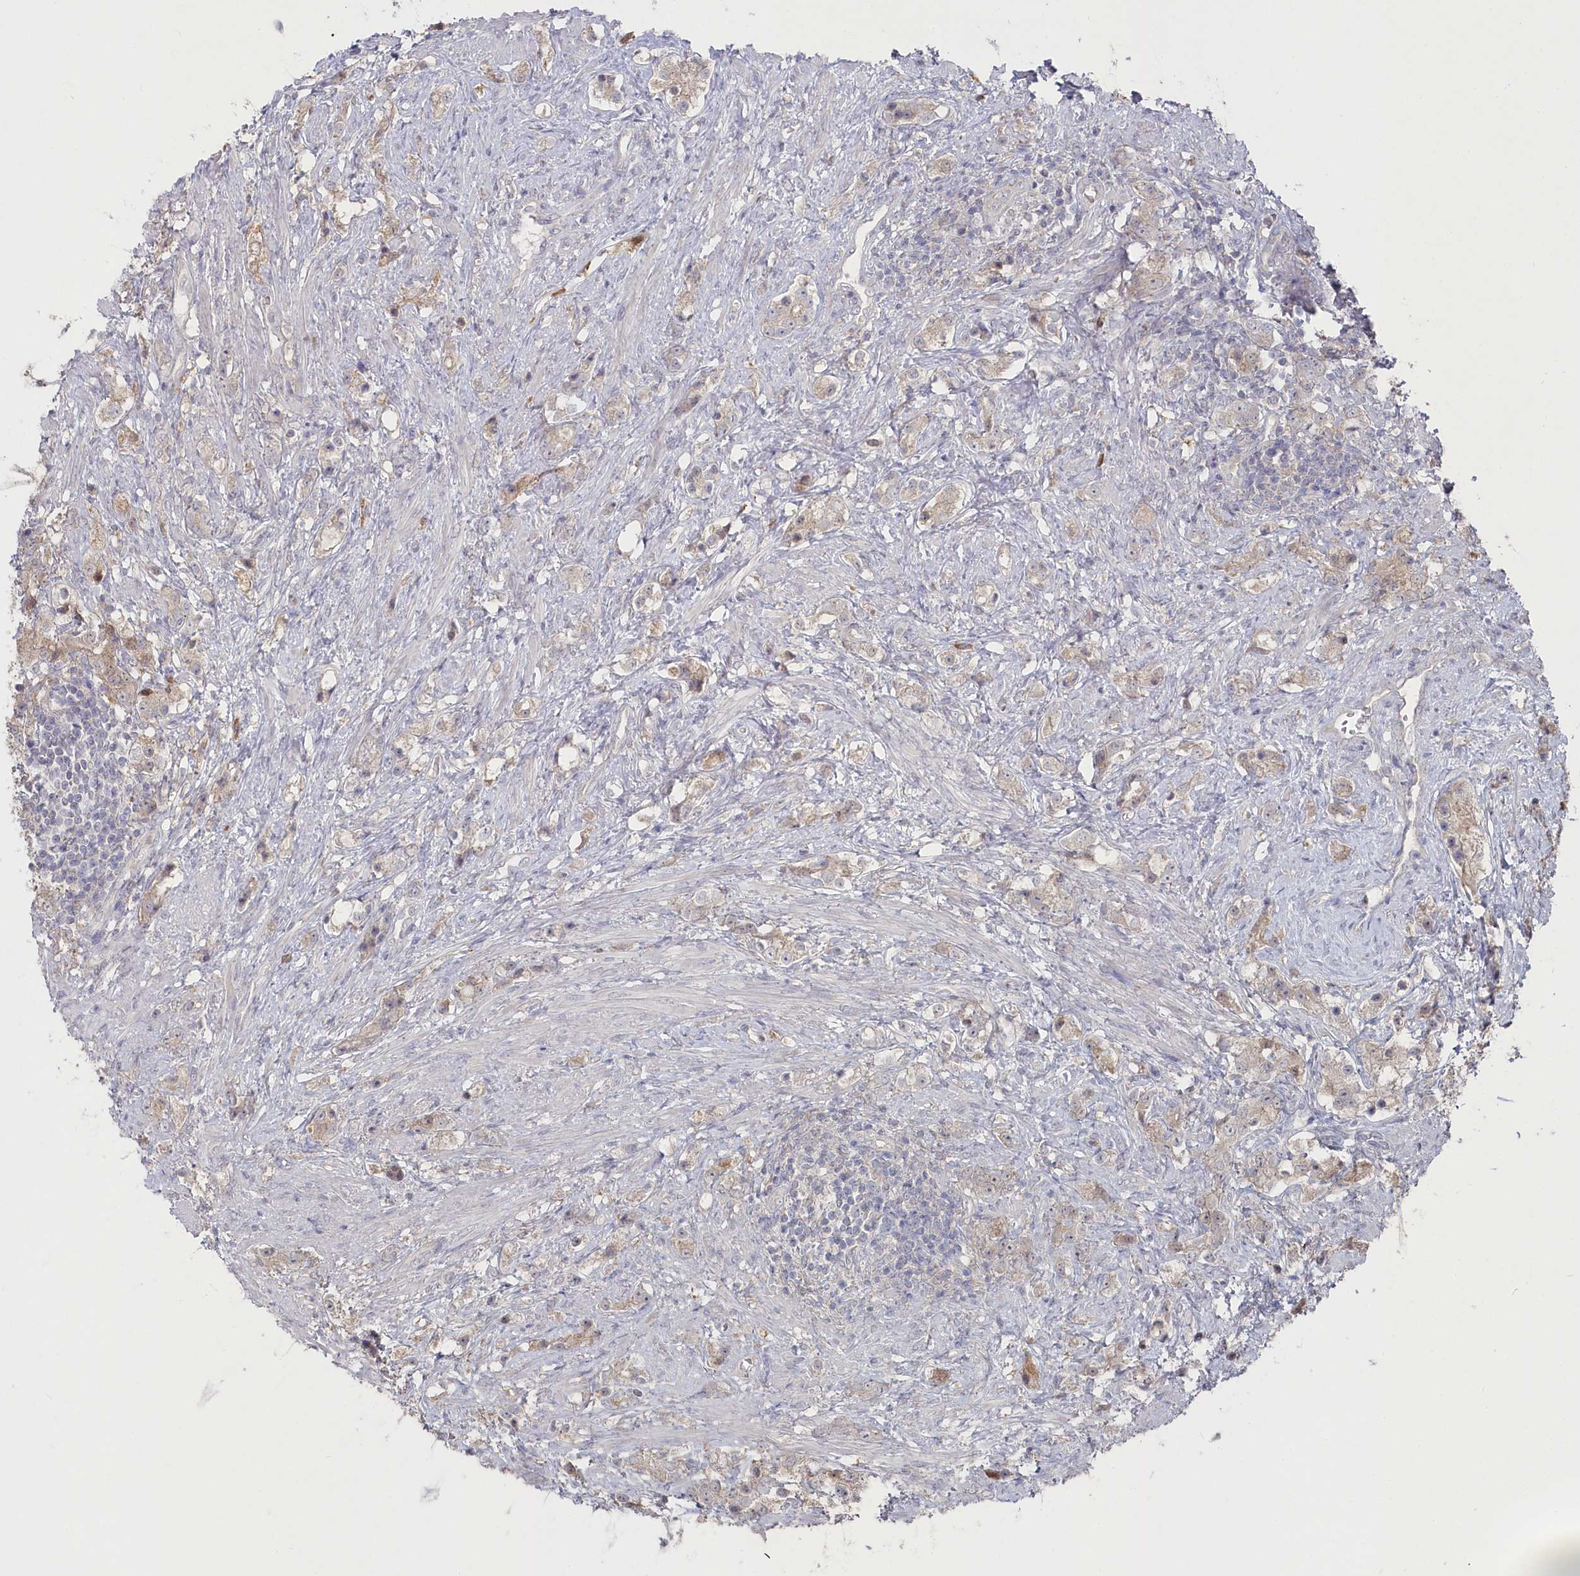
{"staining": {"intensity": "weak", "quantity": "<25%", "location": "cytoplasmic/membranous"}, "tissue": "prostate cancer", "cell_type": "Tumor cells", "image_type": "cancer", "snomed": [{"axis": "morphology", "description": "Adenocarcinoma, High grade"}, {"axis": "topography", "description": "Prostate"}], "caption": "Tumor cells are negative for protein expression in human adenocarcinoma (high-grade) (prostate).", "gene": "TGFBRAP1", "patient": {"sex": "male", "age": 63}}